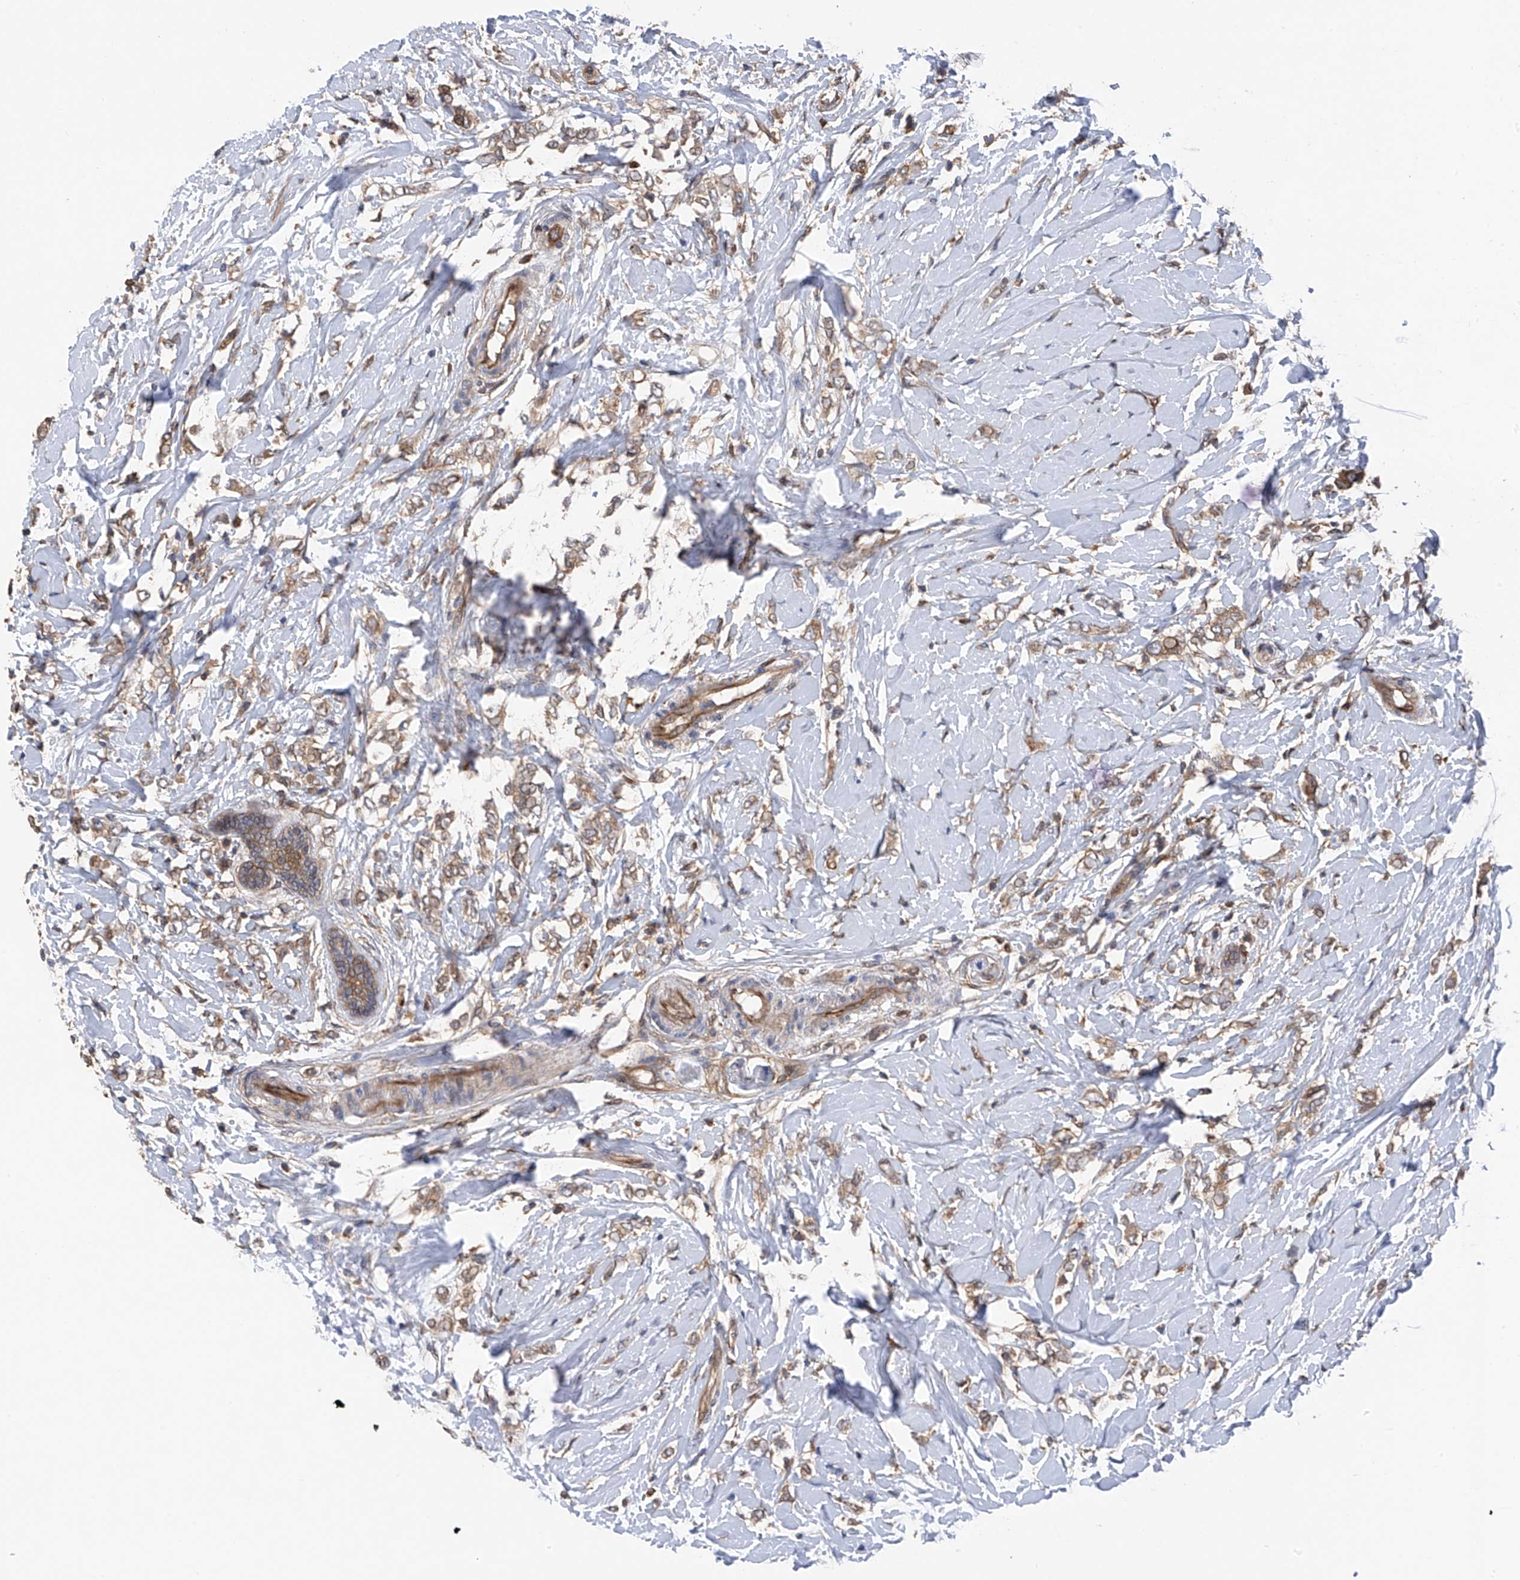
{"staining": {"intensity": "moderate", "quantity": ">75%", "location": "cytoplasmic/membranous"}, "tissue": "breast cancer", "cell_type": "Tumor cells", "image_type": "cancer", "snomed": [{"axis": "morphology", "description": "Normal tissue, NOS"}, {"axis": "morphology", "description": "Lobular carcinoma"}, {"axis": "topography", "description": "Breast"}], "caption": "Protein expression analysis of human breast cancer (lobular carcinoma) reveals moderate cytoplasmic/membranous staining in about >75% of tumor cells. (DAB (3,3'-diaminobenzidine) = brown stain, brightfield microscopy at high magnification).", "gene": "CHPF", "patient": {"sex": "female", "age": 47}}